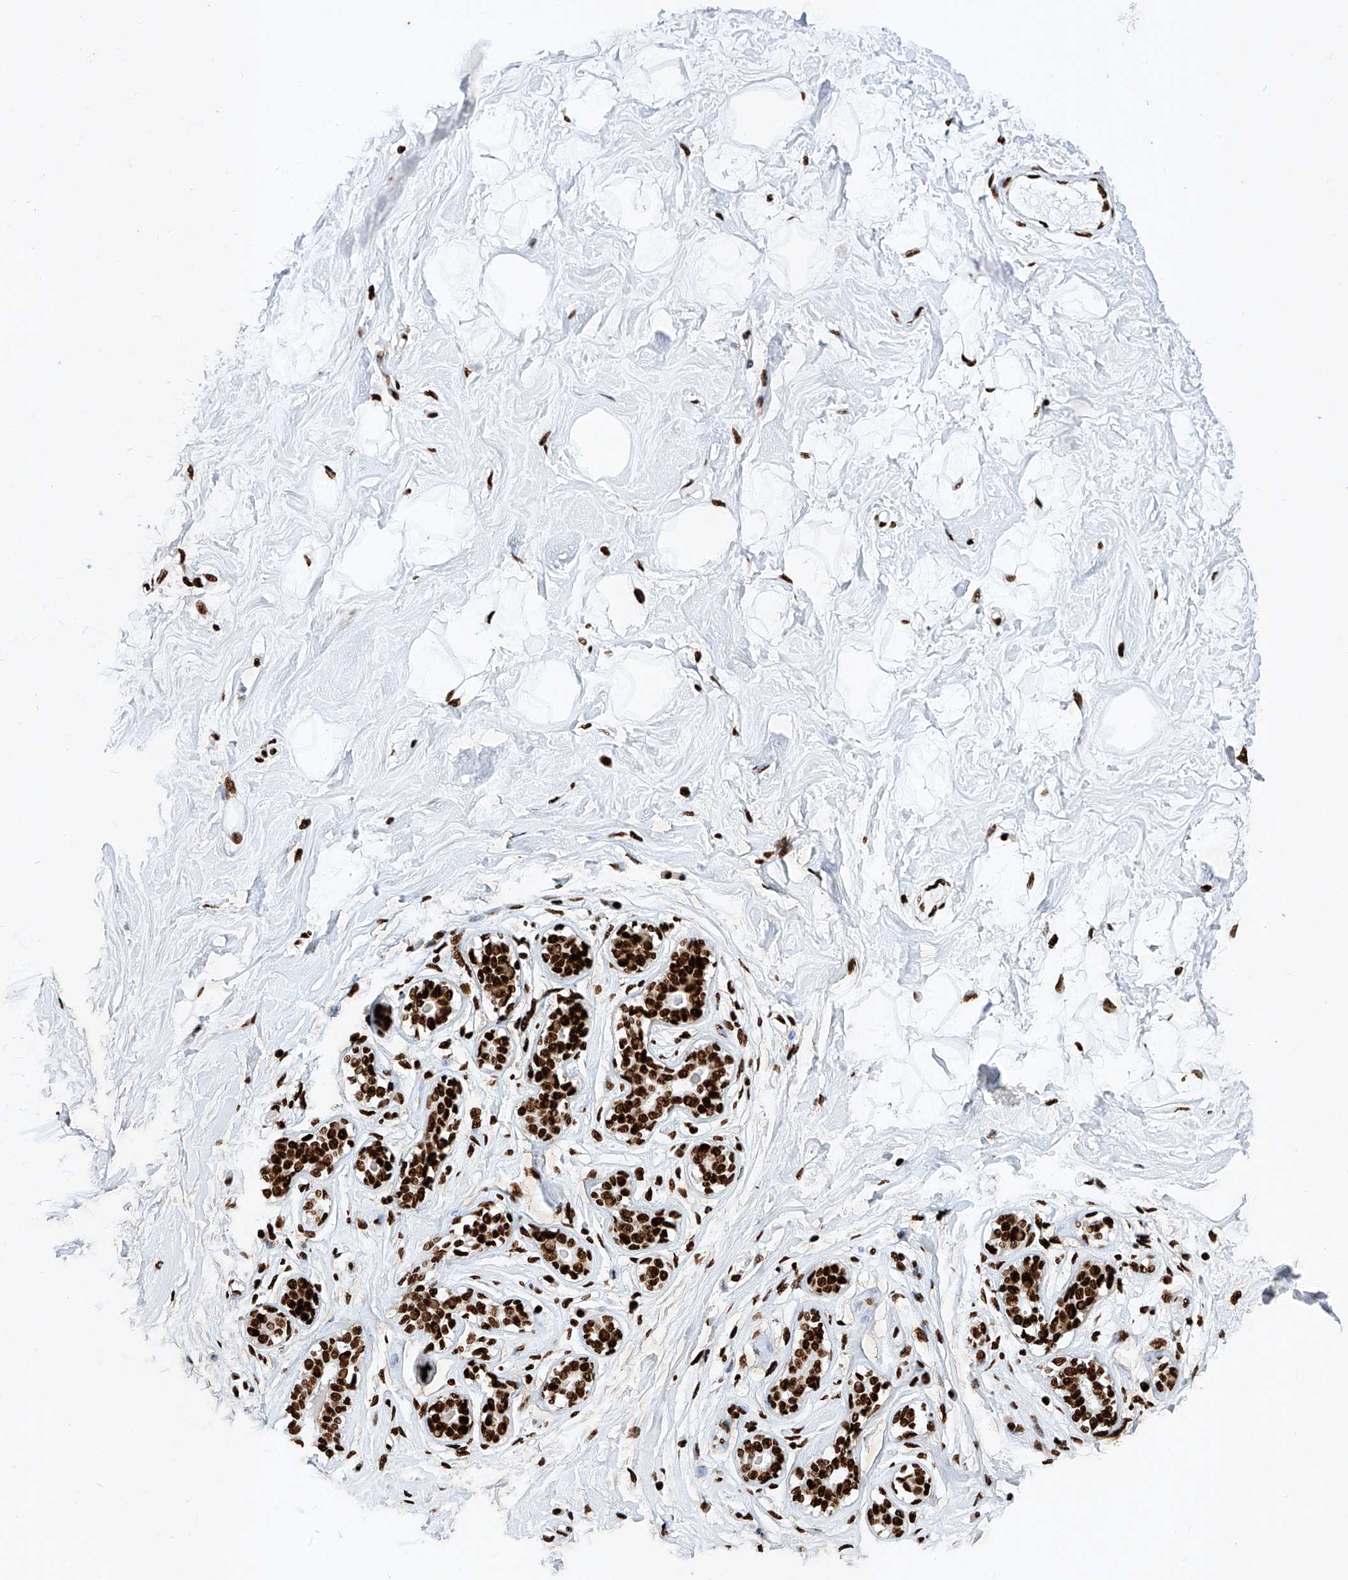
{"staining": {"intensity": "strong", "quantity": ">75%", "location": "nuclear"}, "tissue": "breast", "cell_type": "Adipocytes", "image_type": "normal", "snomed": [{"axis": "morphology", "description": "Normal tissue, NOS"}, {"axis": "morphology", "description": "Adenoma, NOS"}, {"axis": "topography", "description": "Breast"}], "caption": "Immunohistochemical staining of unremarkable breast reveals high levels of strong nuclear positivity in approximately >75% of adipocytes.", "gene": "SRSF6", "patient": {"sex": "female", "age": 23}}